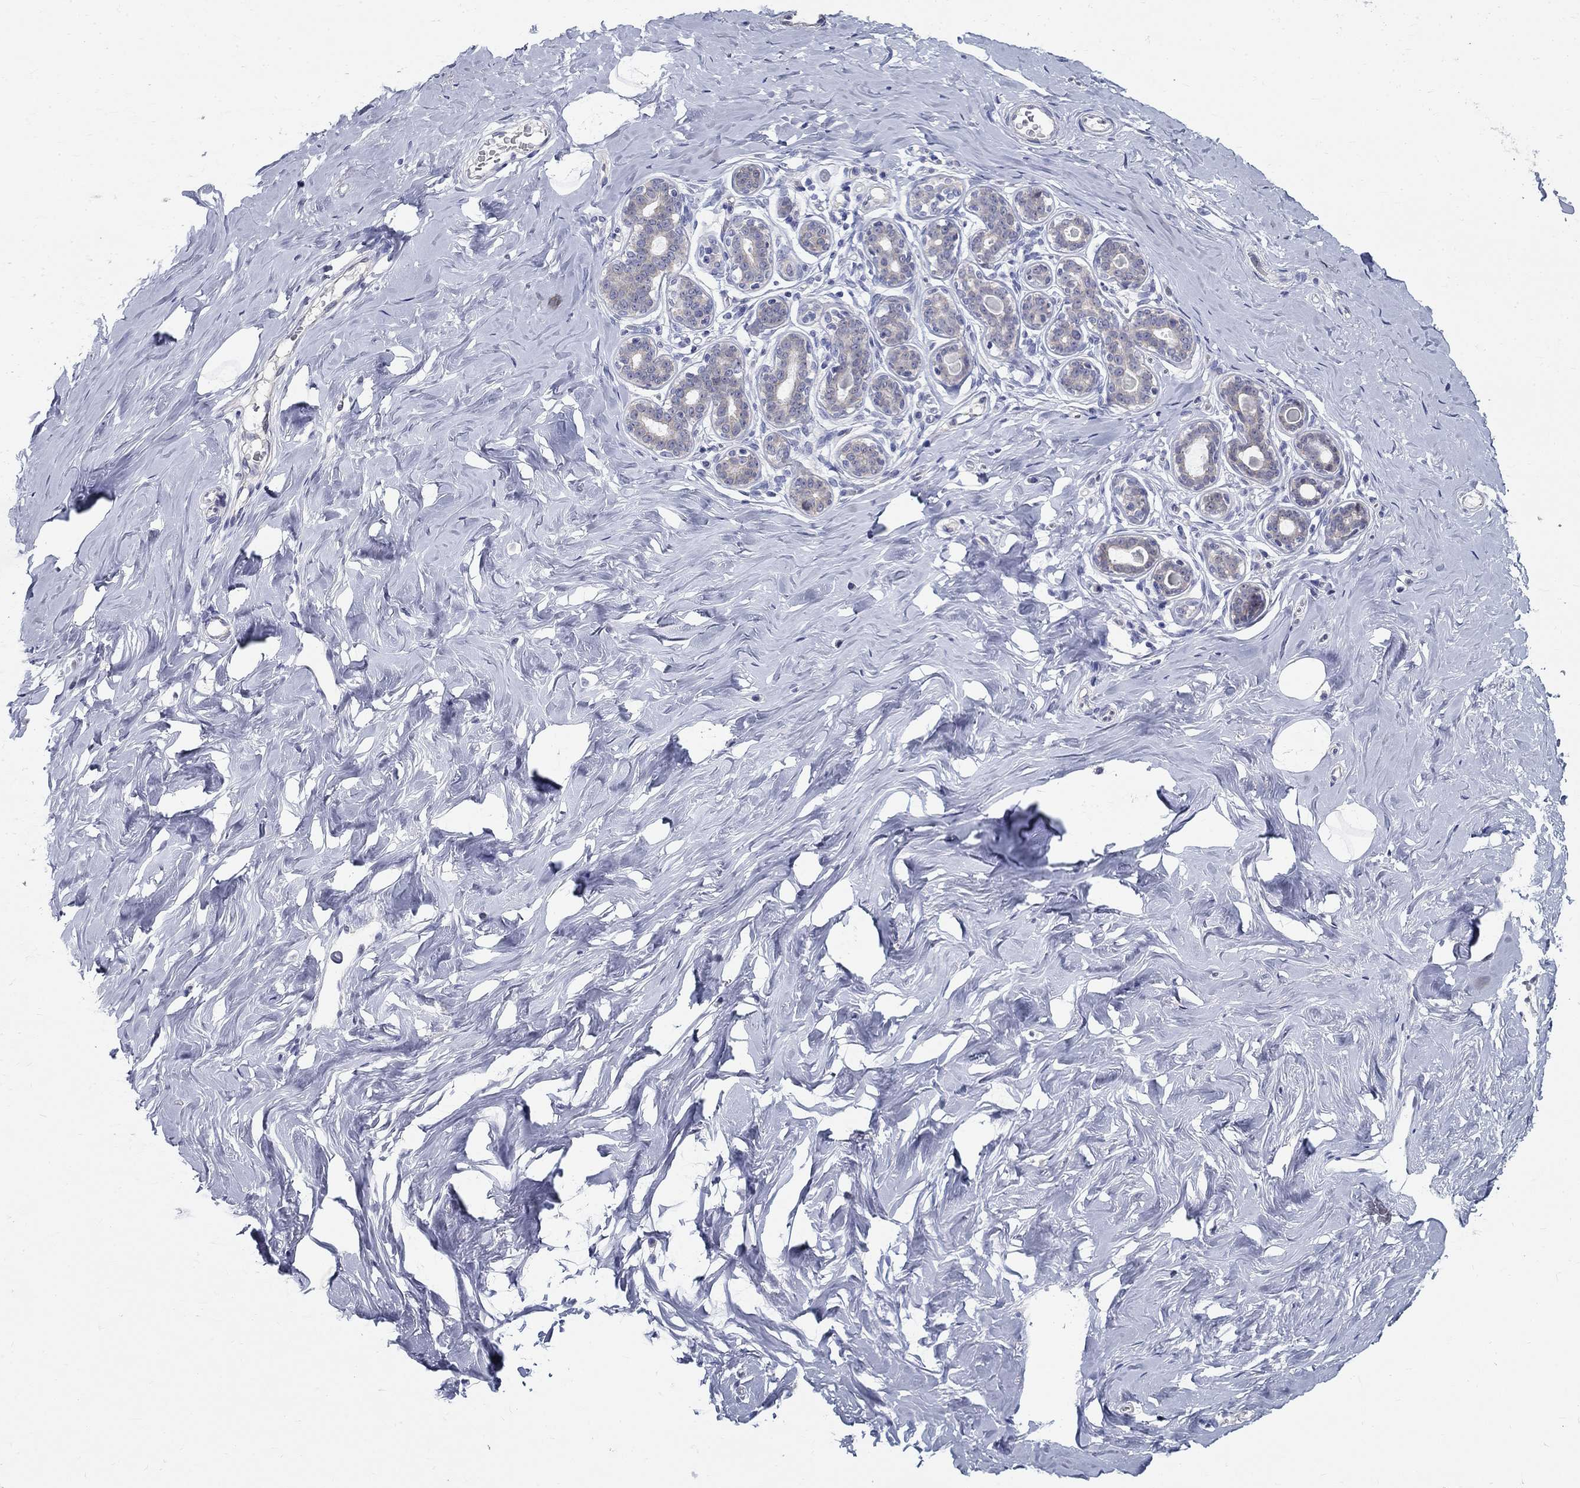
{"staining": {"intensity": "negative", "quantity": "none", "location": "none"}, "tissue": "breast", "cell_type": "Adipocytes", "image_type": "normal", "snomed": [{"axis": "morphology", "description": "Normal tissue, NOS"}, {"axis": "topography", "description": "Skin"}, {"axis": "topography", "description": "Breast"}], "caption": "DAB (3,3'-diaminobenzidine) immunohistochemical staining of normal breast shows no significant staining in adipocytes.", "gene": "ENSG00000290147", "patient": {"sex": "female", "age": 43}}